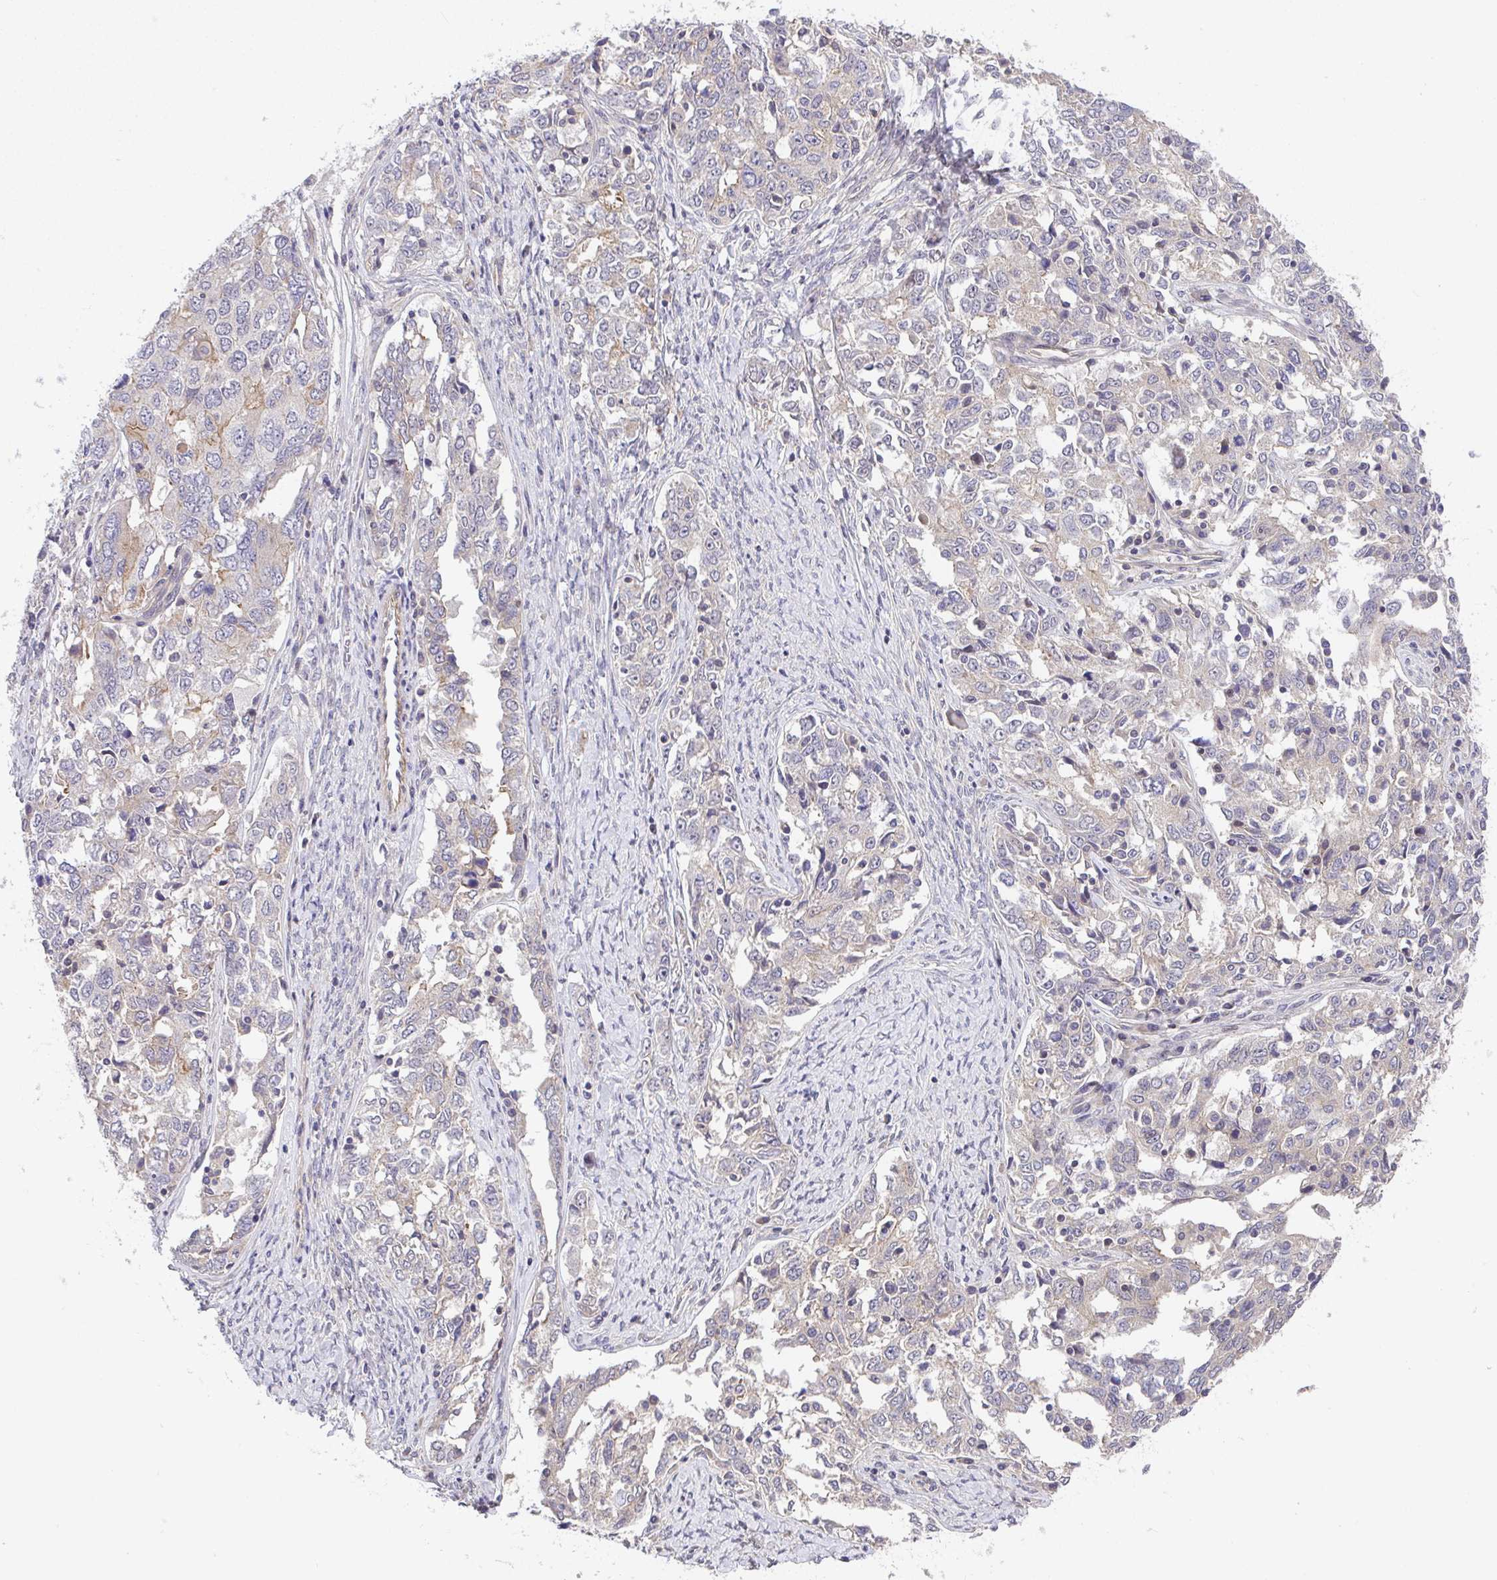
{"staining": {"intensity": "weak", "quantity": "<25%", "location": "cytoplasmic/membranous"}, "tissue": "ovarian cancer", "cell_type": "Tumor cells", "image_type": "cancer", "snomed": [{"axis": "morphology", "description": "Carcinoma, endometroid"}, {"axis": "topography", "description": "Ovary"}], "caption": "Ovarian endometroid carcinoma was stained to show a protein in brown. There is no significant staining in tumor cells. Brightfield microscopy of immunohistochemistry stained with DAB (brown) and hematoxylin (blue), captured at high magnification.", "gene": "ZNF696", "patient": {"sex": "female", "age": 62}}